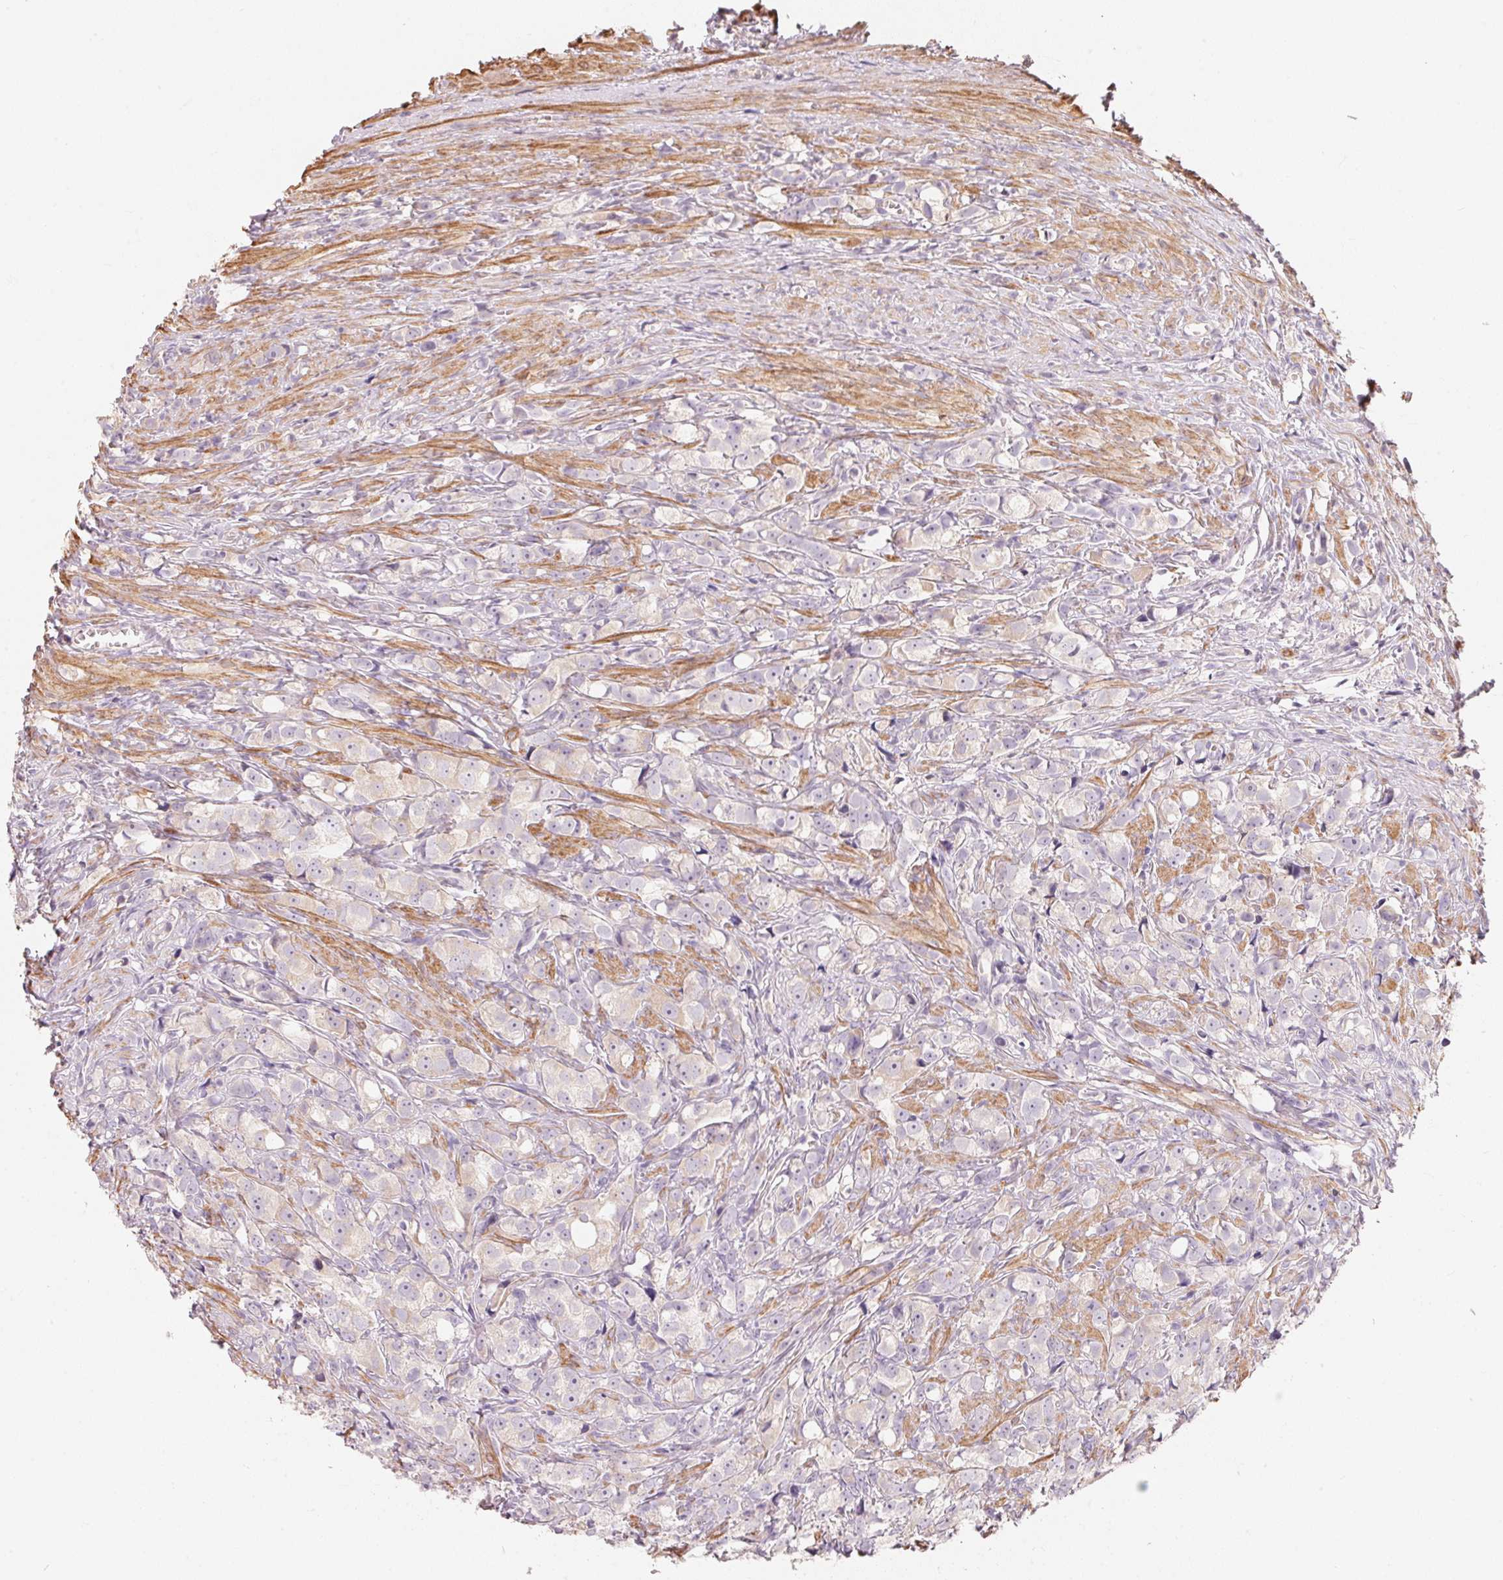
{"staining": {"intensity": "negative", "quantity": "none", "location": "none"}, "tissue": "prostate cancer", "cell_type": "Tumor cells", "image_type": "cancer", "snomed": [{"axis": "morphology", "description": "Adenocarcinoma, High grade"}, {"axis": "topography", "description": "Prostate"}], "caption": "Prostate adenocarcinoma (high-grade) stained for a protein using immunohistochemistry exhibits no expression tumor cells.", "gene": "TP53AIP1", "patient": {"sex": "male", "age": 75}}